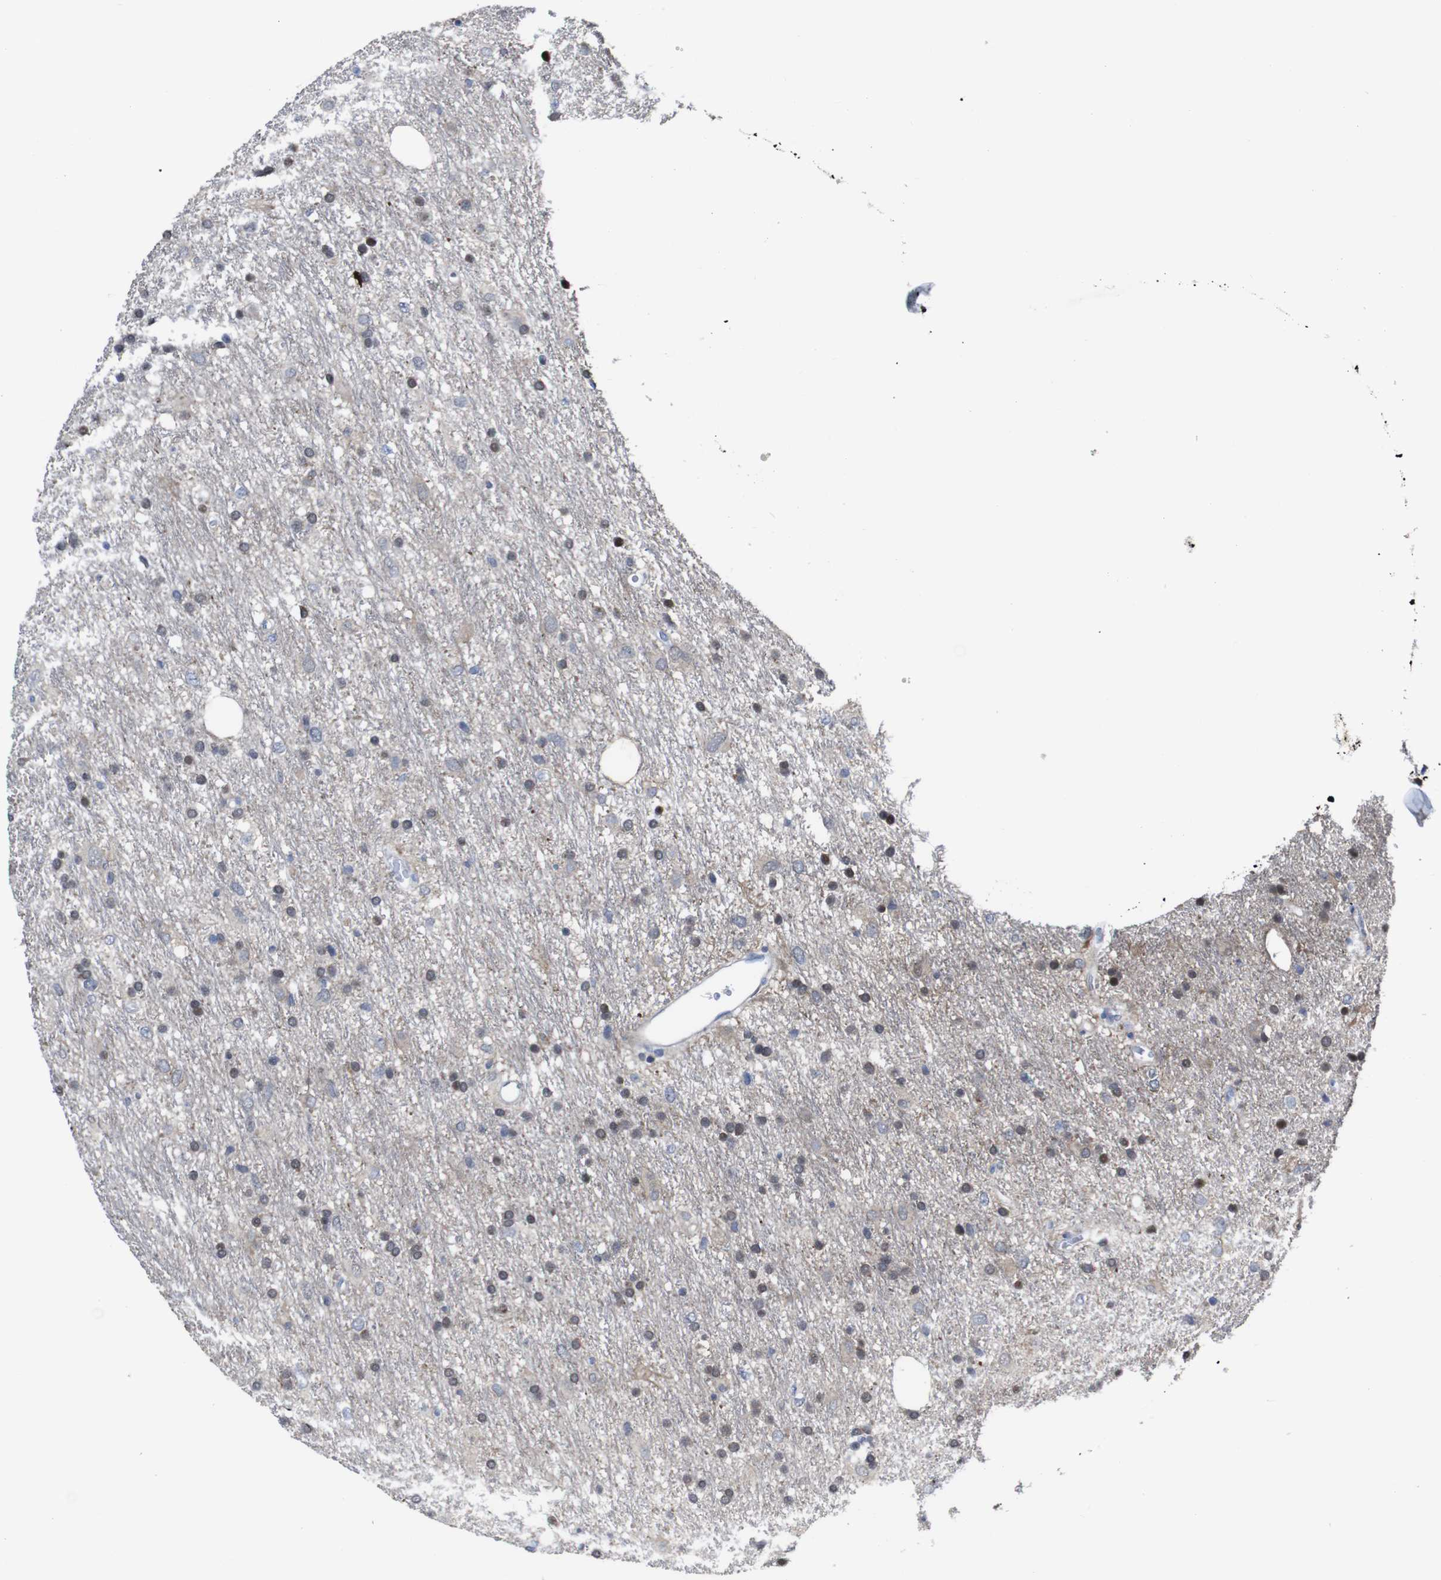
{"staining": {"intensity": "weak", "quantity": "<25%", "location": "cytoplasmic/membranous"}, "tissue": "glioma", "cell_type": "Tumor cells", "image_type": "cancer", "snomed": [{"axis": "morphology", "description": "Glioma, malignant, Low grade"}, {"axis": "topography", "description": "Brain"}], "caption": "An immunohistochemistry (IHC) histopathology image of malignant glioma (low-grade) is shown. There is no staining in tumor cells of malignant glioma (low-grade). (Brightfield microscopy of DAB (3,3'-diaminobenzidine) IHC at high magnification).", "gene": "SEMA4B", "patient": {"sex": "male", "age": 77}}